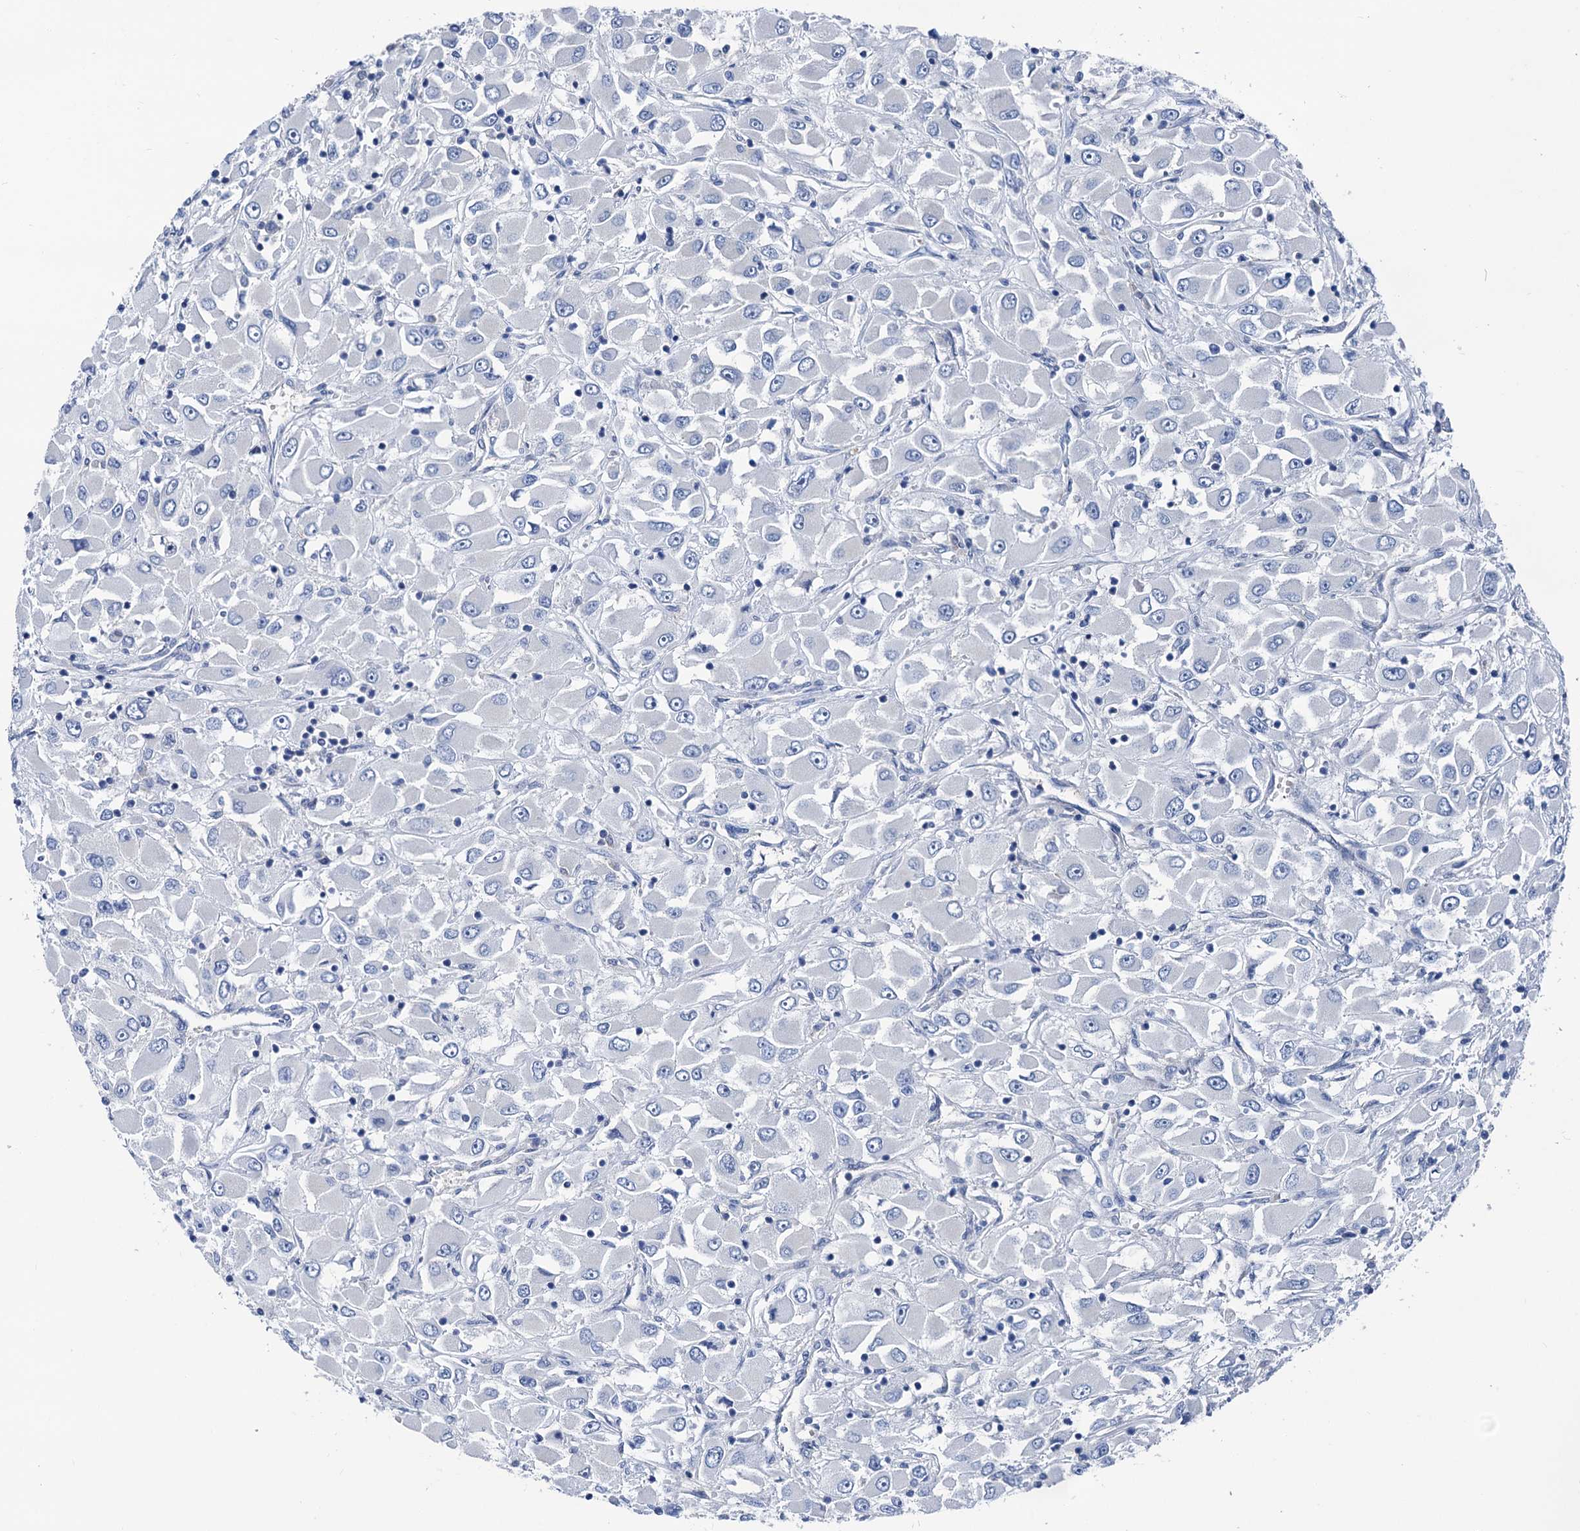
{"staining": {"intensity": "negative", "quantity": "none", "location": "none"}, "tissue": "renal cancer", "cell_type": "Tumor cells", "image_type": "cancer", "snomed": [{"axis": "morphology", "description": "Adenocarcinoma, NOS"}, {"axis": "topography", "description": "Kidney"}], "caption": "Immunohistochemistry image of neoplastic tissue: renal cancer stained with DAB displays no significant protein staining in tumor cells.", "gene": "GLO1", "patient": {"sex": "female", "age": 52}}